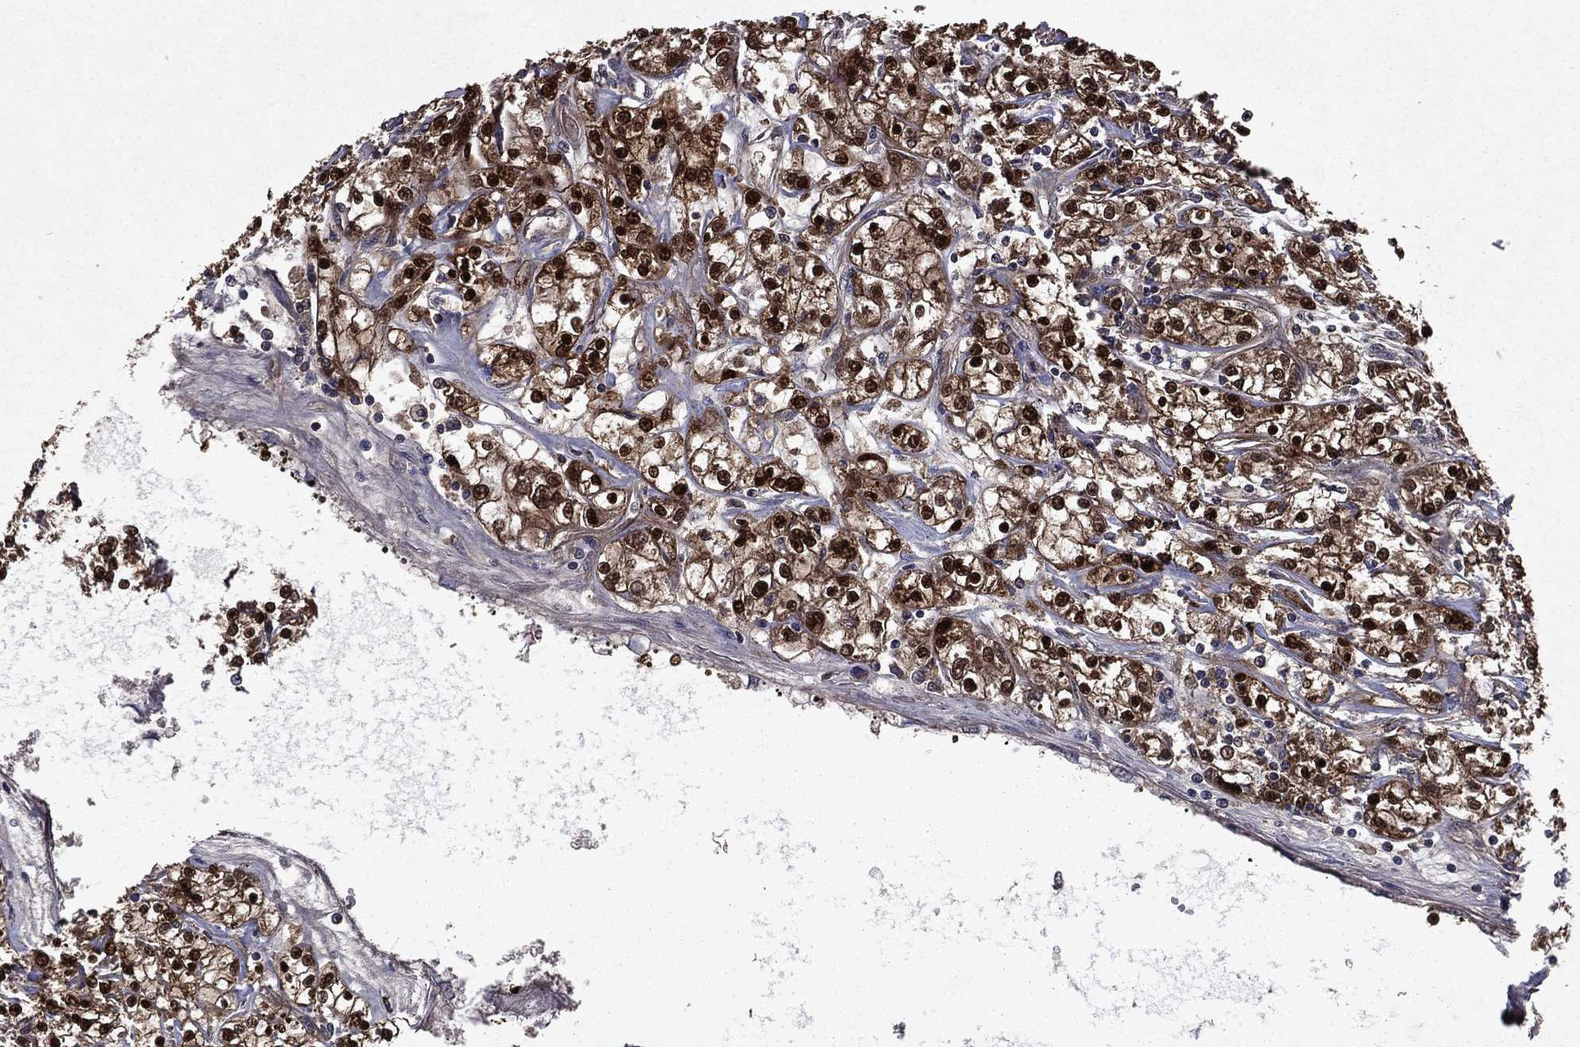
{"staining": {"intensity": "strong", "quantity": ">75%", "location": "cytoplasmic/membranous,nuclear"}, "tissue": "renal cancer", "cell_type": "Tumor cells", "image_type": "cancer", "snomed": [{"axis": "morphology", "description": "Adenocarcinoma, NOS"}, {"axis": "topography", "description": "Kidney"}], "caption": "Immunohistochemical staining of human adenocarcinoma (renal) demonstrates high levels of strong cytoplasmic/membranous and nuclear staining in about >75% of tumor cells.", "gene": "FGD1", "patient": {"sex": "female", "age": 59}}